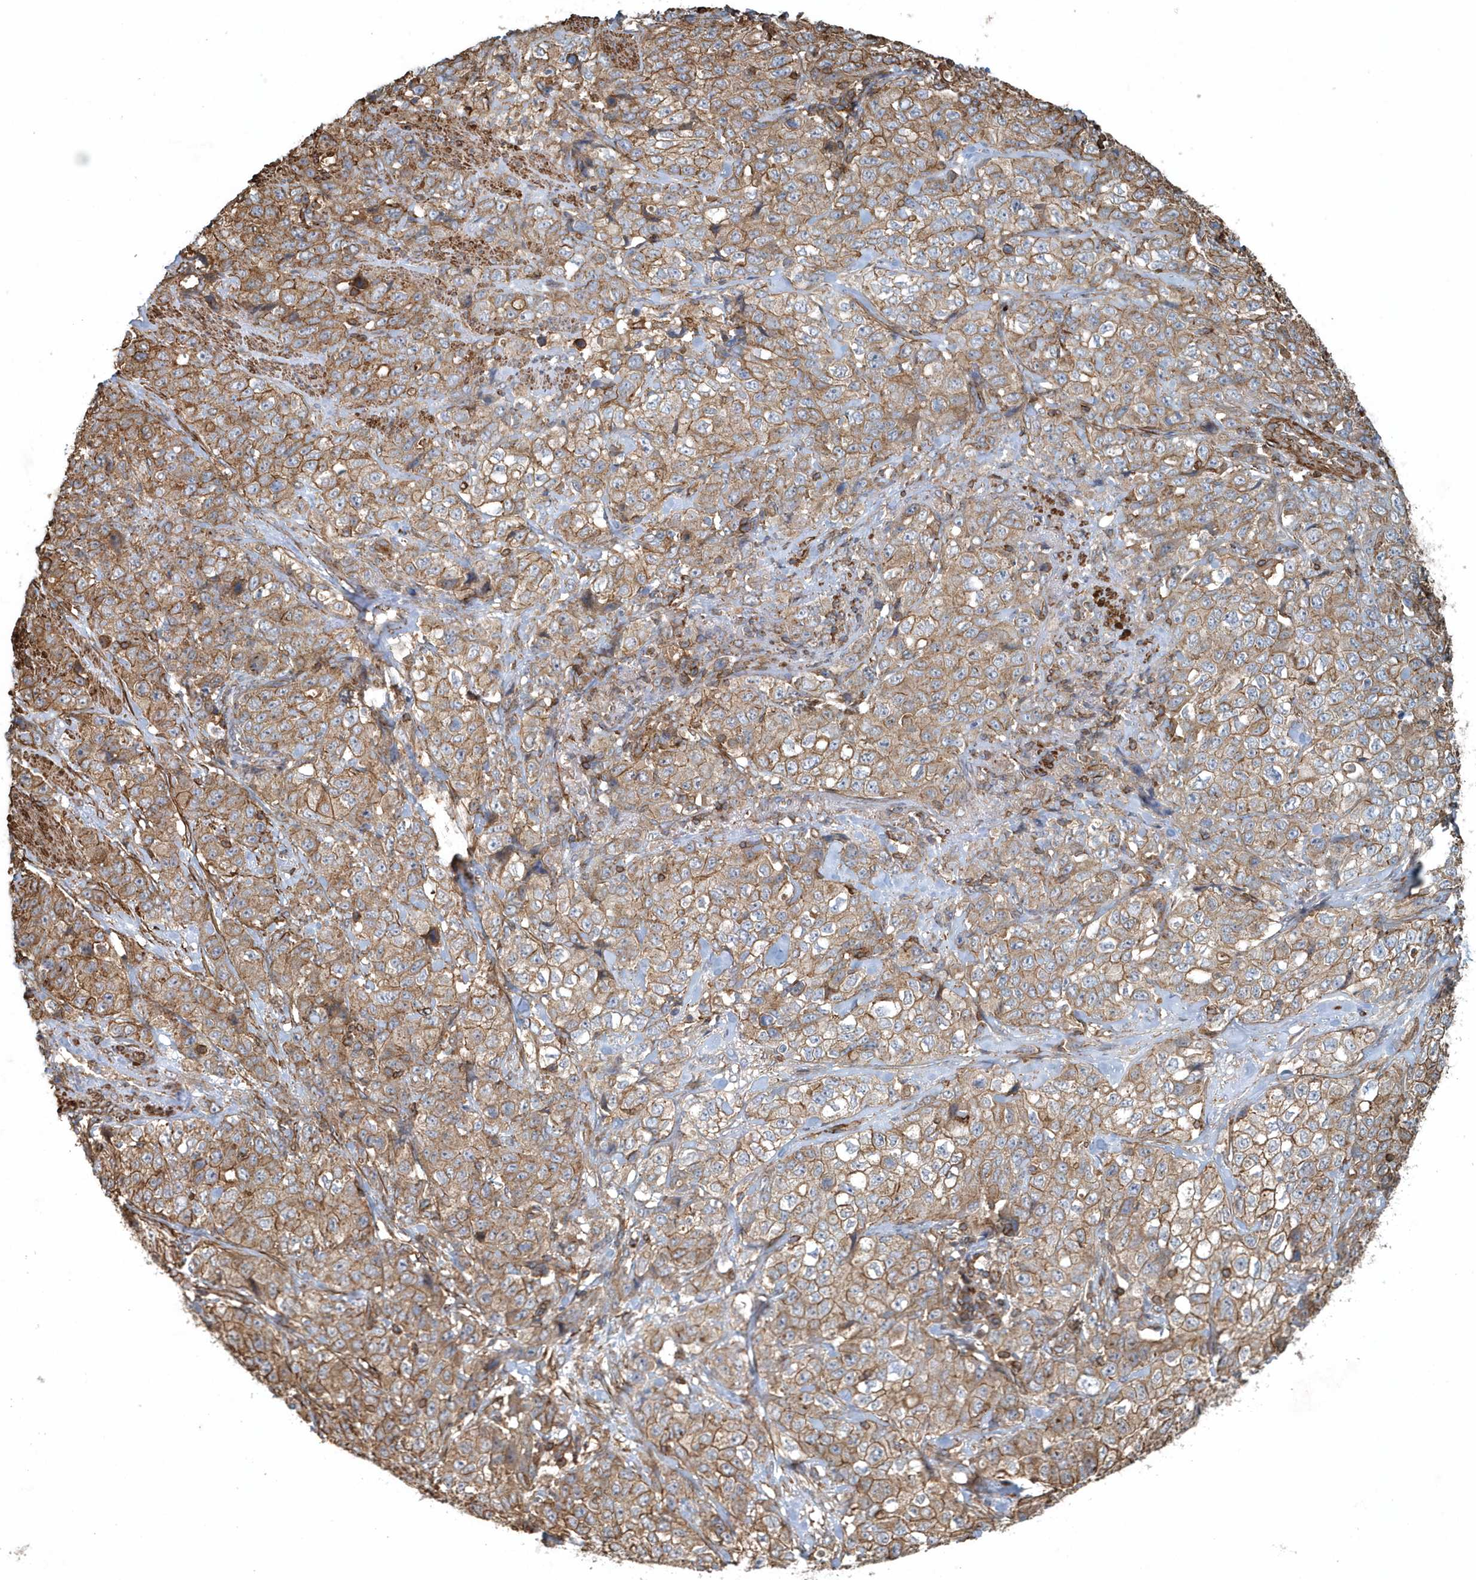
{"staining": {"intensity": "moderate", "quantity": ">75%", "location": "cytoplasmic/membranous"}, "tissue": "stomach cancer", "cell_type": "Tumor cells", "image_type": "cancer", "snomed": [{"axis": "morphology", "description": "Adenocarcinoma, NOS"}, {"axis": "topography", "description": "Stomach"}], "caption": "Immunohistochemical staining of human stomach cancer (adenocarcinoma) demonstrates medium levels of moderate cytoplasmic/membranous expression in approximately >75% of tumor cells.", "gene": "MMUT", "patient": {"sex": "male", "age": 48}}